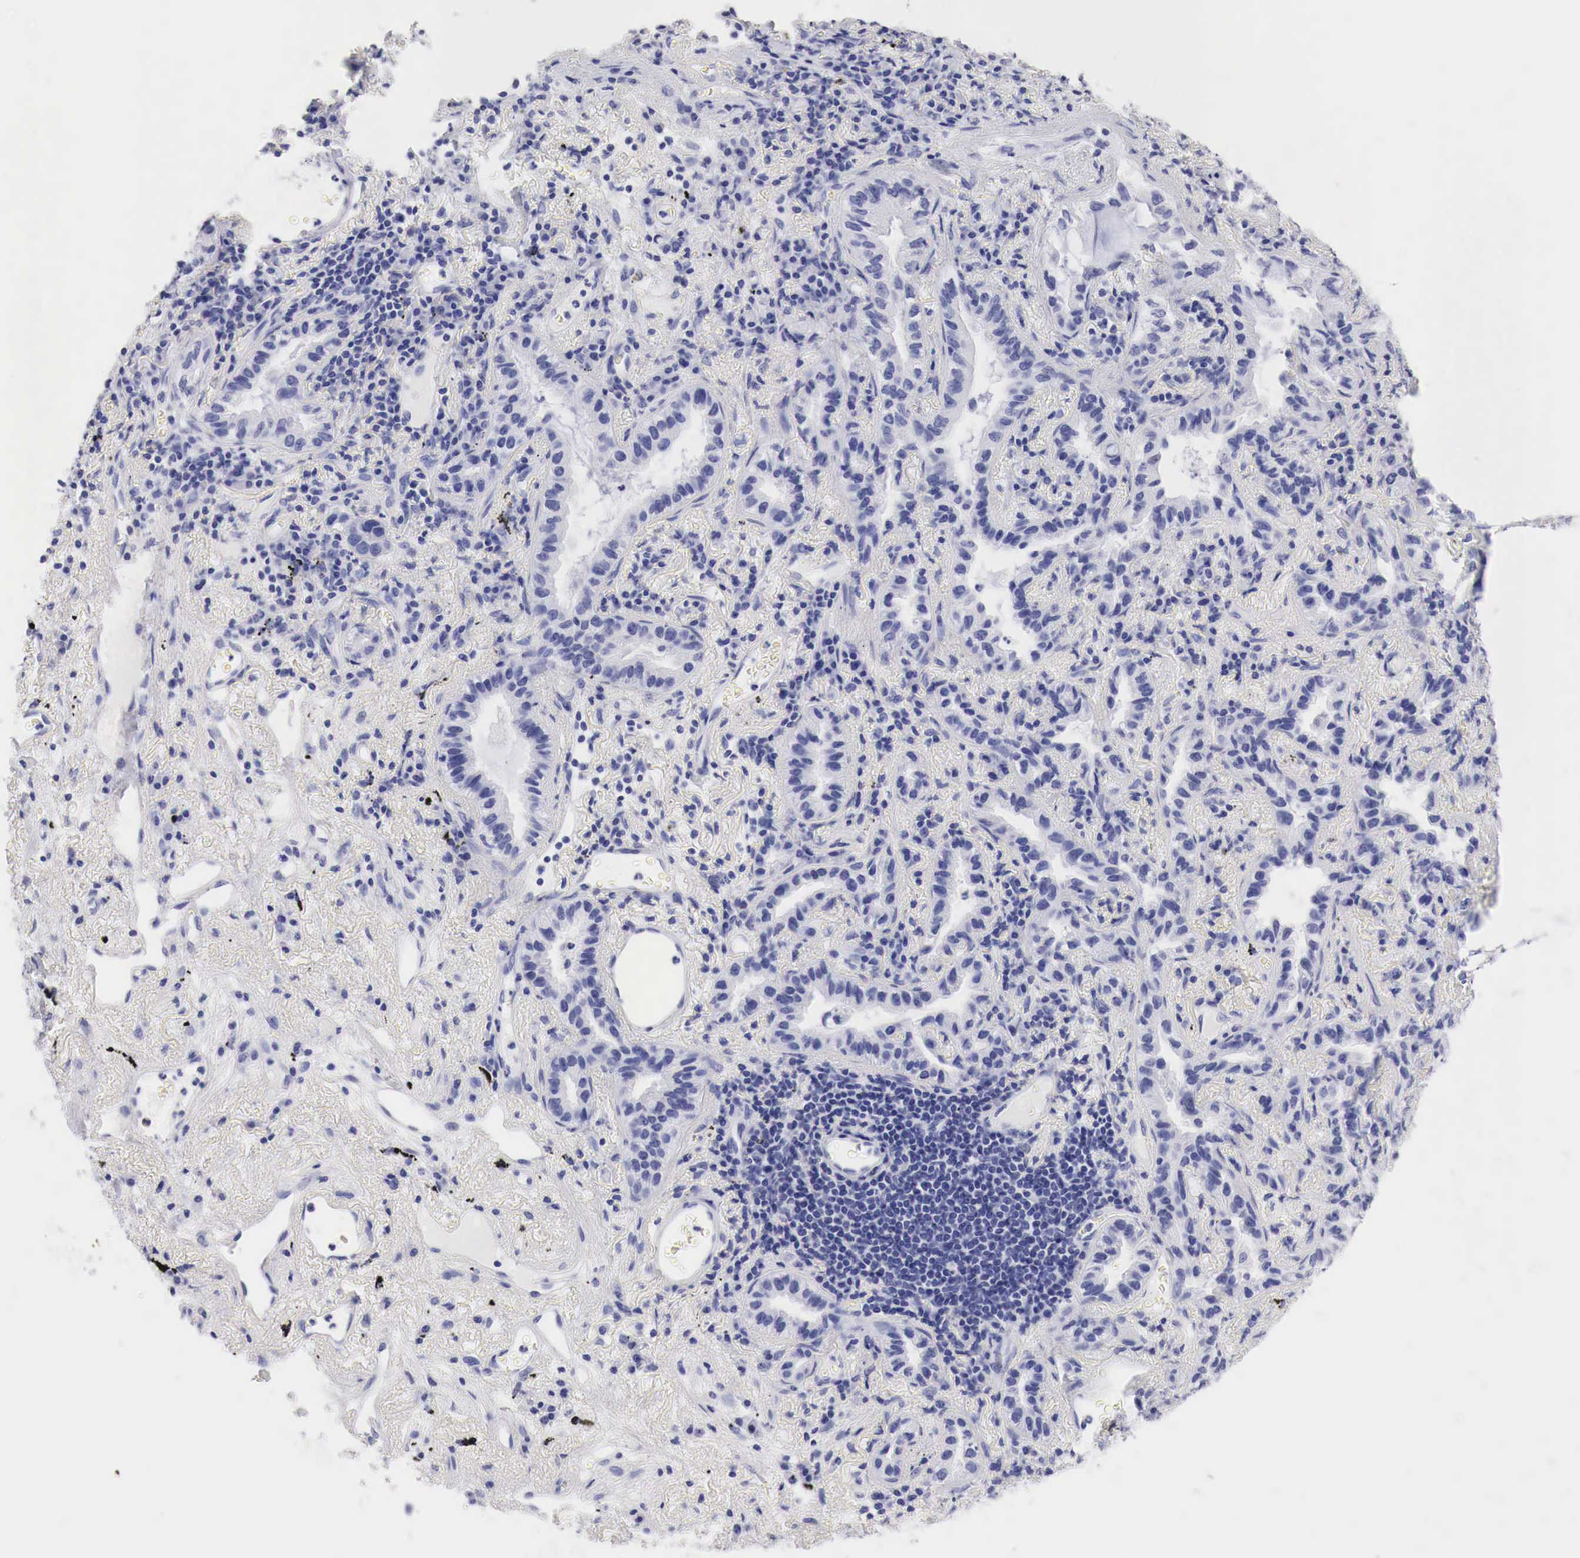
{"staining": {"intensity": "negative", "quantity": "none", "location": "none"}, "tissue": "lung cancer", "cell_type": "Tumor cells", "image_type": "cancer", "snomed": [{"axis": "morphology", "description": "Adenocarcinoma, NOS"}, {"axis": "topography", "description": "Lung"}], "caption": "This is a micrograph of IHC staining of lung cancer, which shows no expression in tumor cells.", "gene": "TYR", "patient": {"sex": "female", "age": 50}}